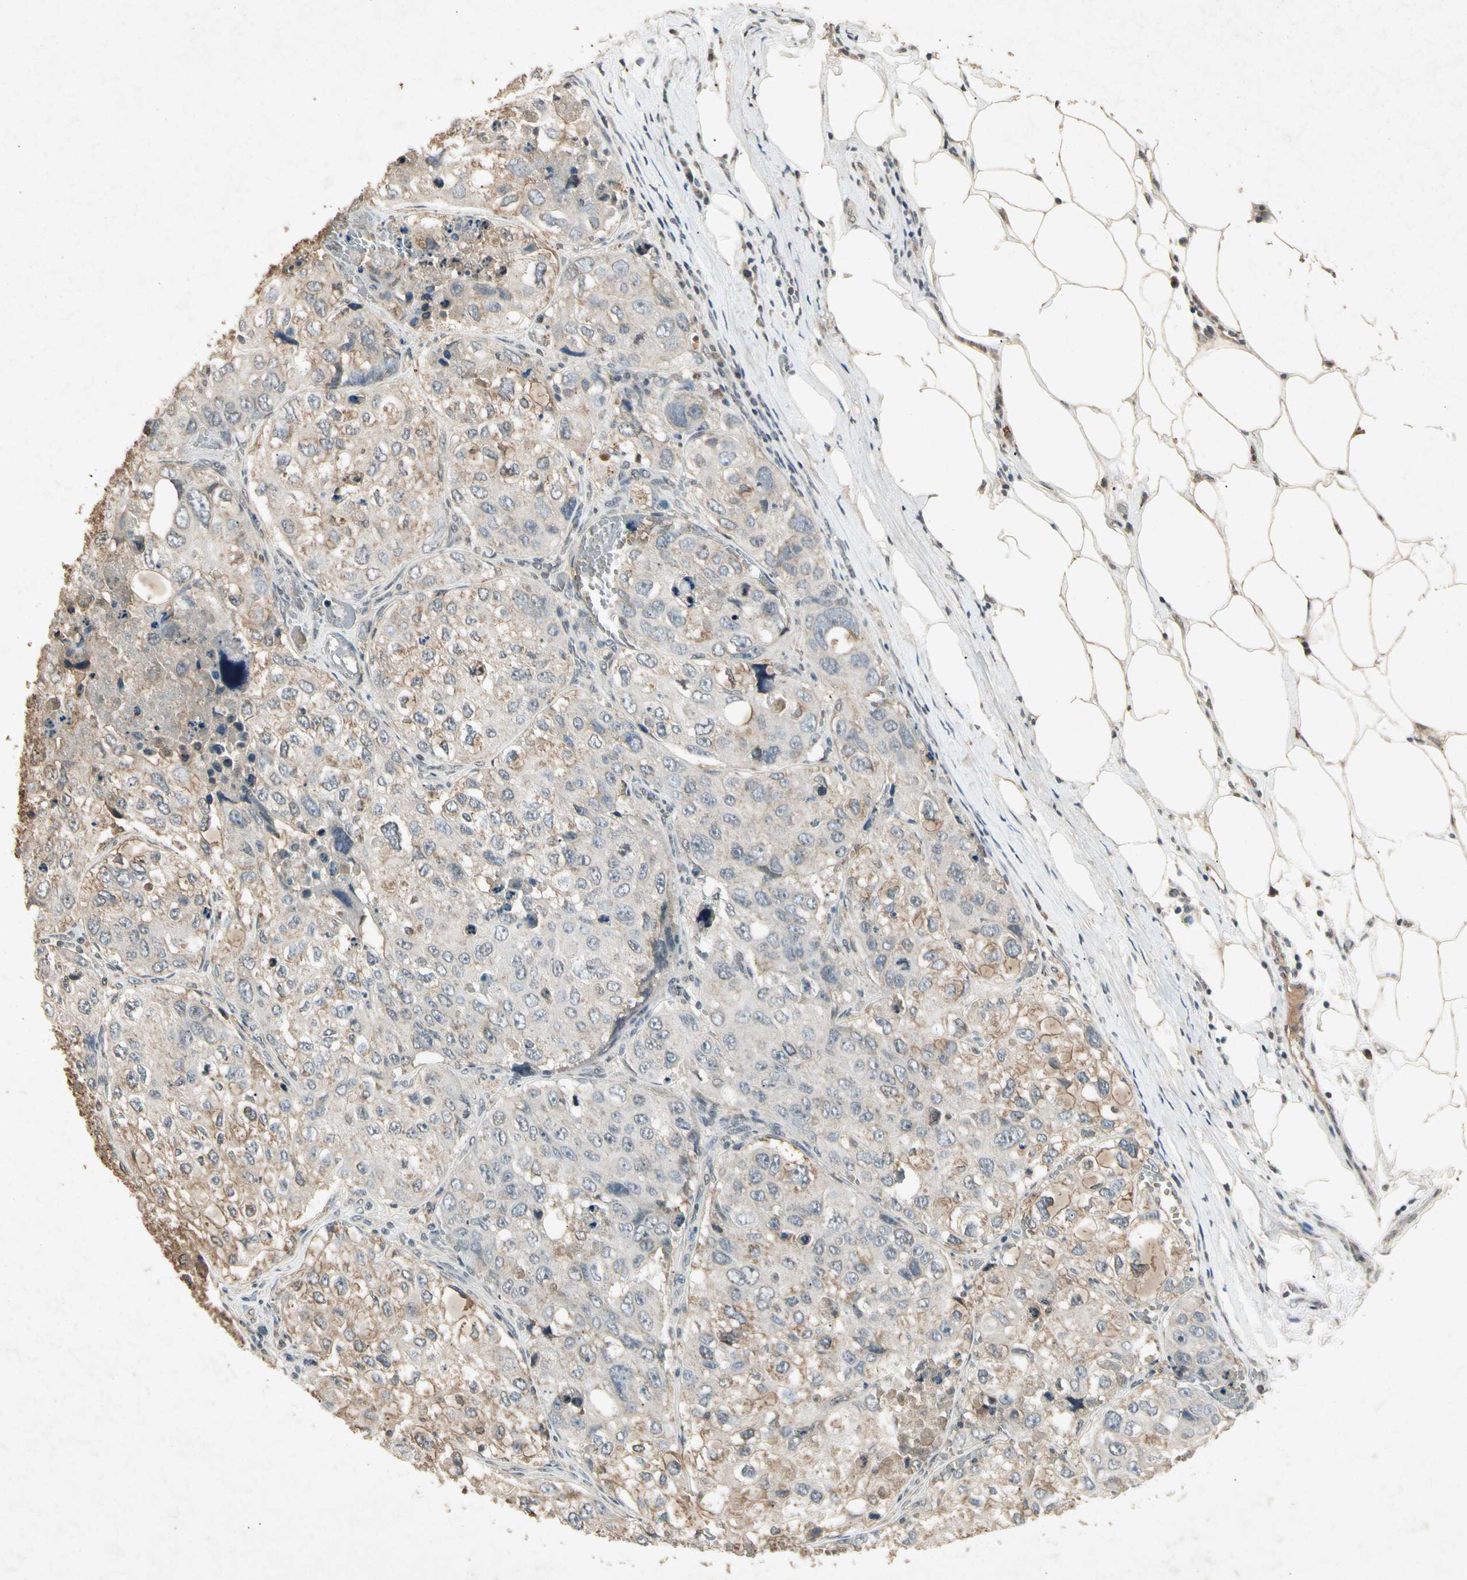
{"staining": {"intensity": "weak", "quantity": "<25%", "location": "cytoplasmic/membranous"}, "tissue": "urothelial cancer", "cell_type": "Tumor cells", "image_type": "cancer", "snomed": [{"axis": "morphology", "description": "Urothelial carcinoma, High grade"}, {"axis": "topography", "description": "Lymph node"}, {"axis": "topography", "description": "Urinary bladder"}], "caption": "Immunohistochemistry (IHC) photomicrograph of neoplastic tissue: urothelial cancer stained with DAB (3,3'-diaminobenzidine) displays no significant protein staining in tumor cells.", "gene": "CP", "patient": {"sex": "male", "age": 51}}